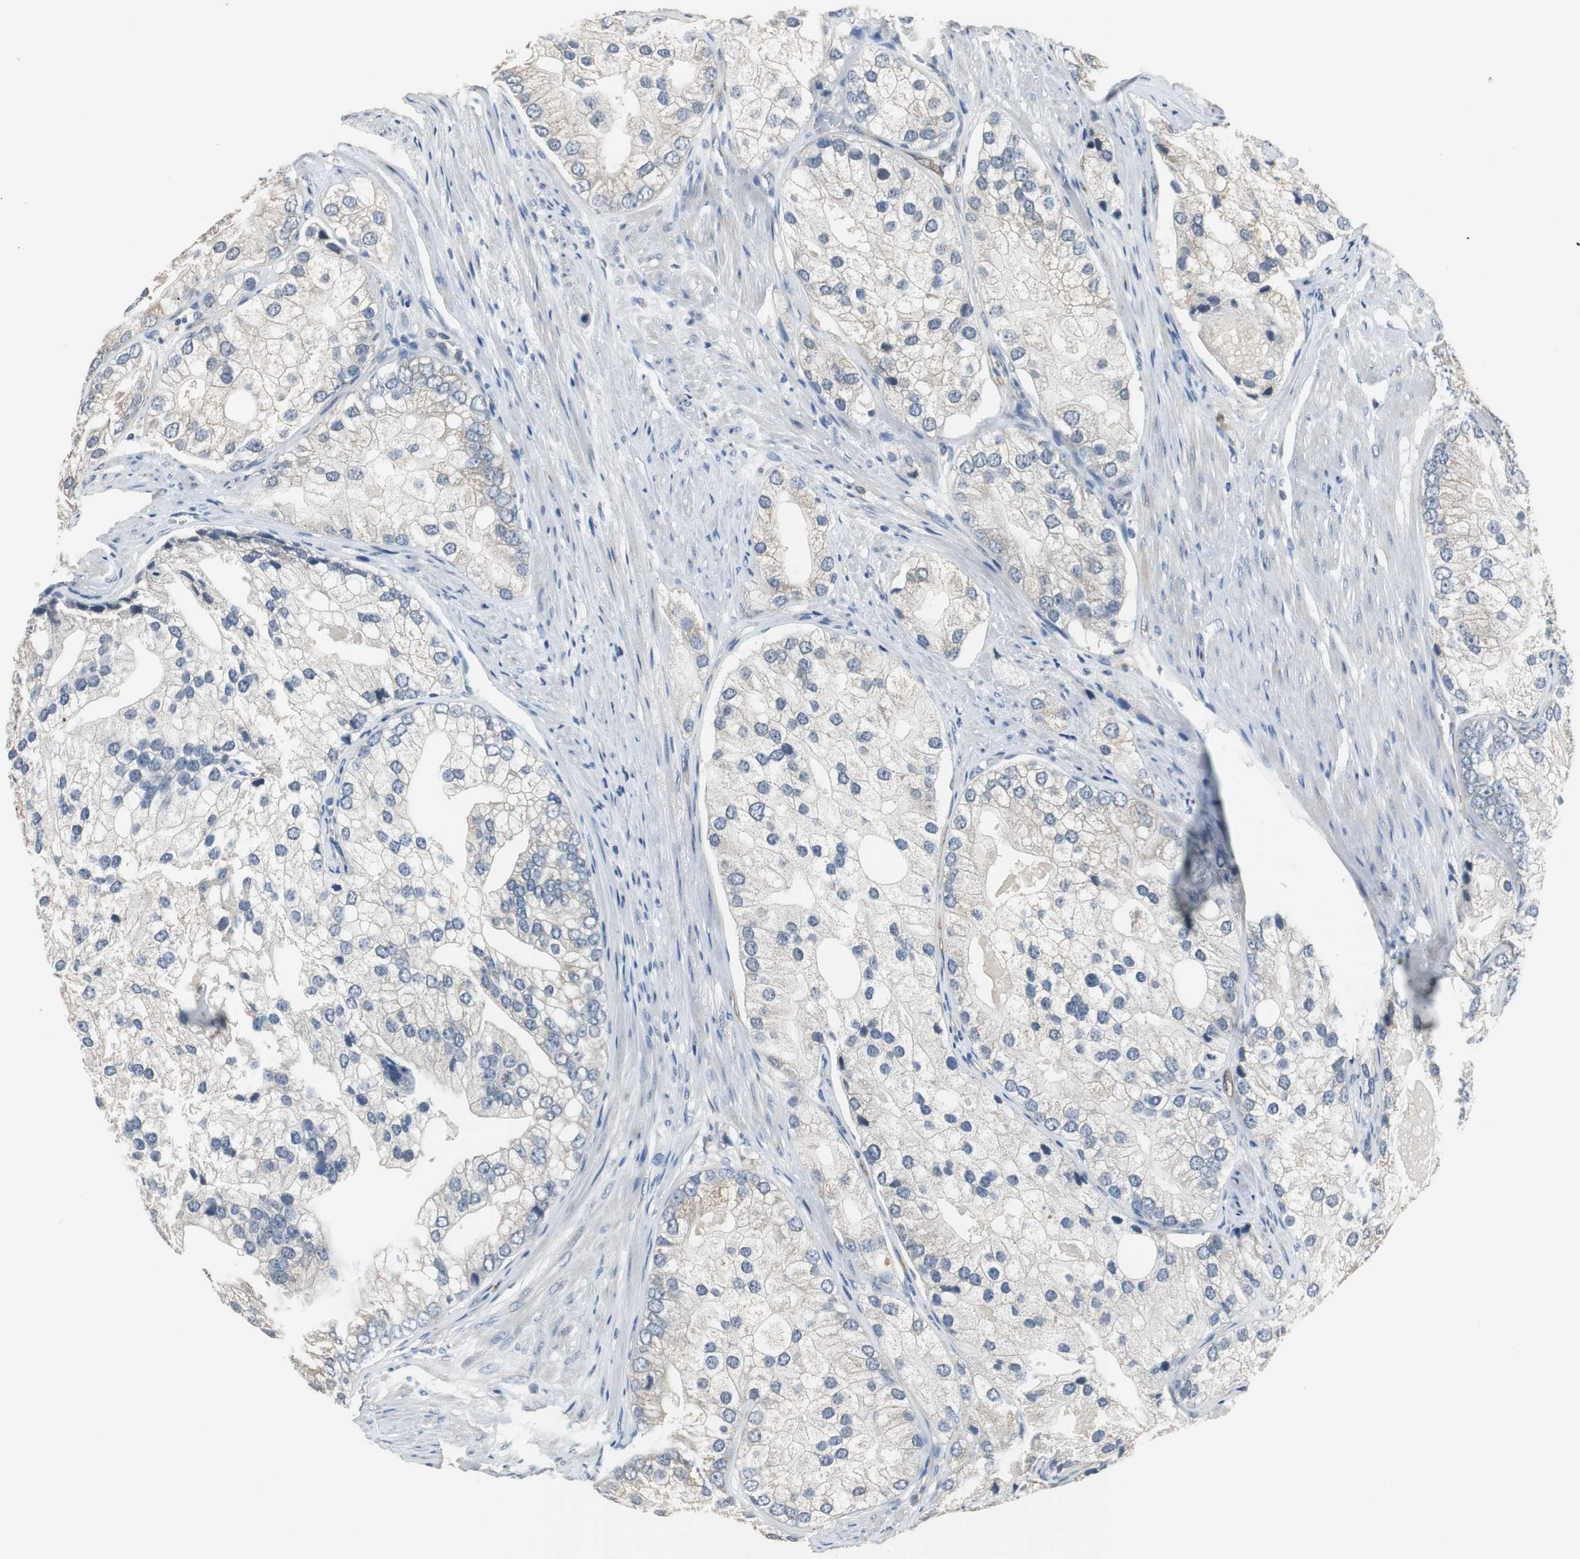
{"staining": {"intensity": "negative", "quantity": "none", "location": "none"}, "tissue": "prostate cancer", "cell_type": "Tumor cells", "image_type": "cancer", "snomed": [{"axis": "morphology", "description": "Adenocarcinoma, Low grade"}, {"axis": "topography", "description": "Prostate"}], "caption": "DAB (3,3'-diaminobenzidine) immunohistochemical staining of prostate cancer (adenocarcinoma (low-grade)) demonstrates no significant staining in tumor cells. (DAB (3,3'-diaminobenzidine) immunohistochemistry with hematoxylin counter stain).", "gene": "MTIF2", "patient": {"sex": "male", "age": 69}}